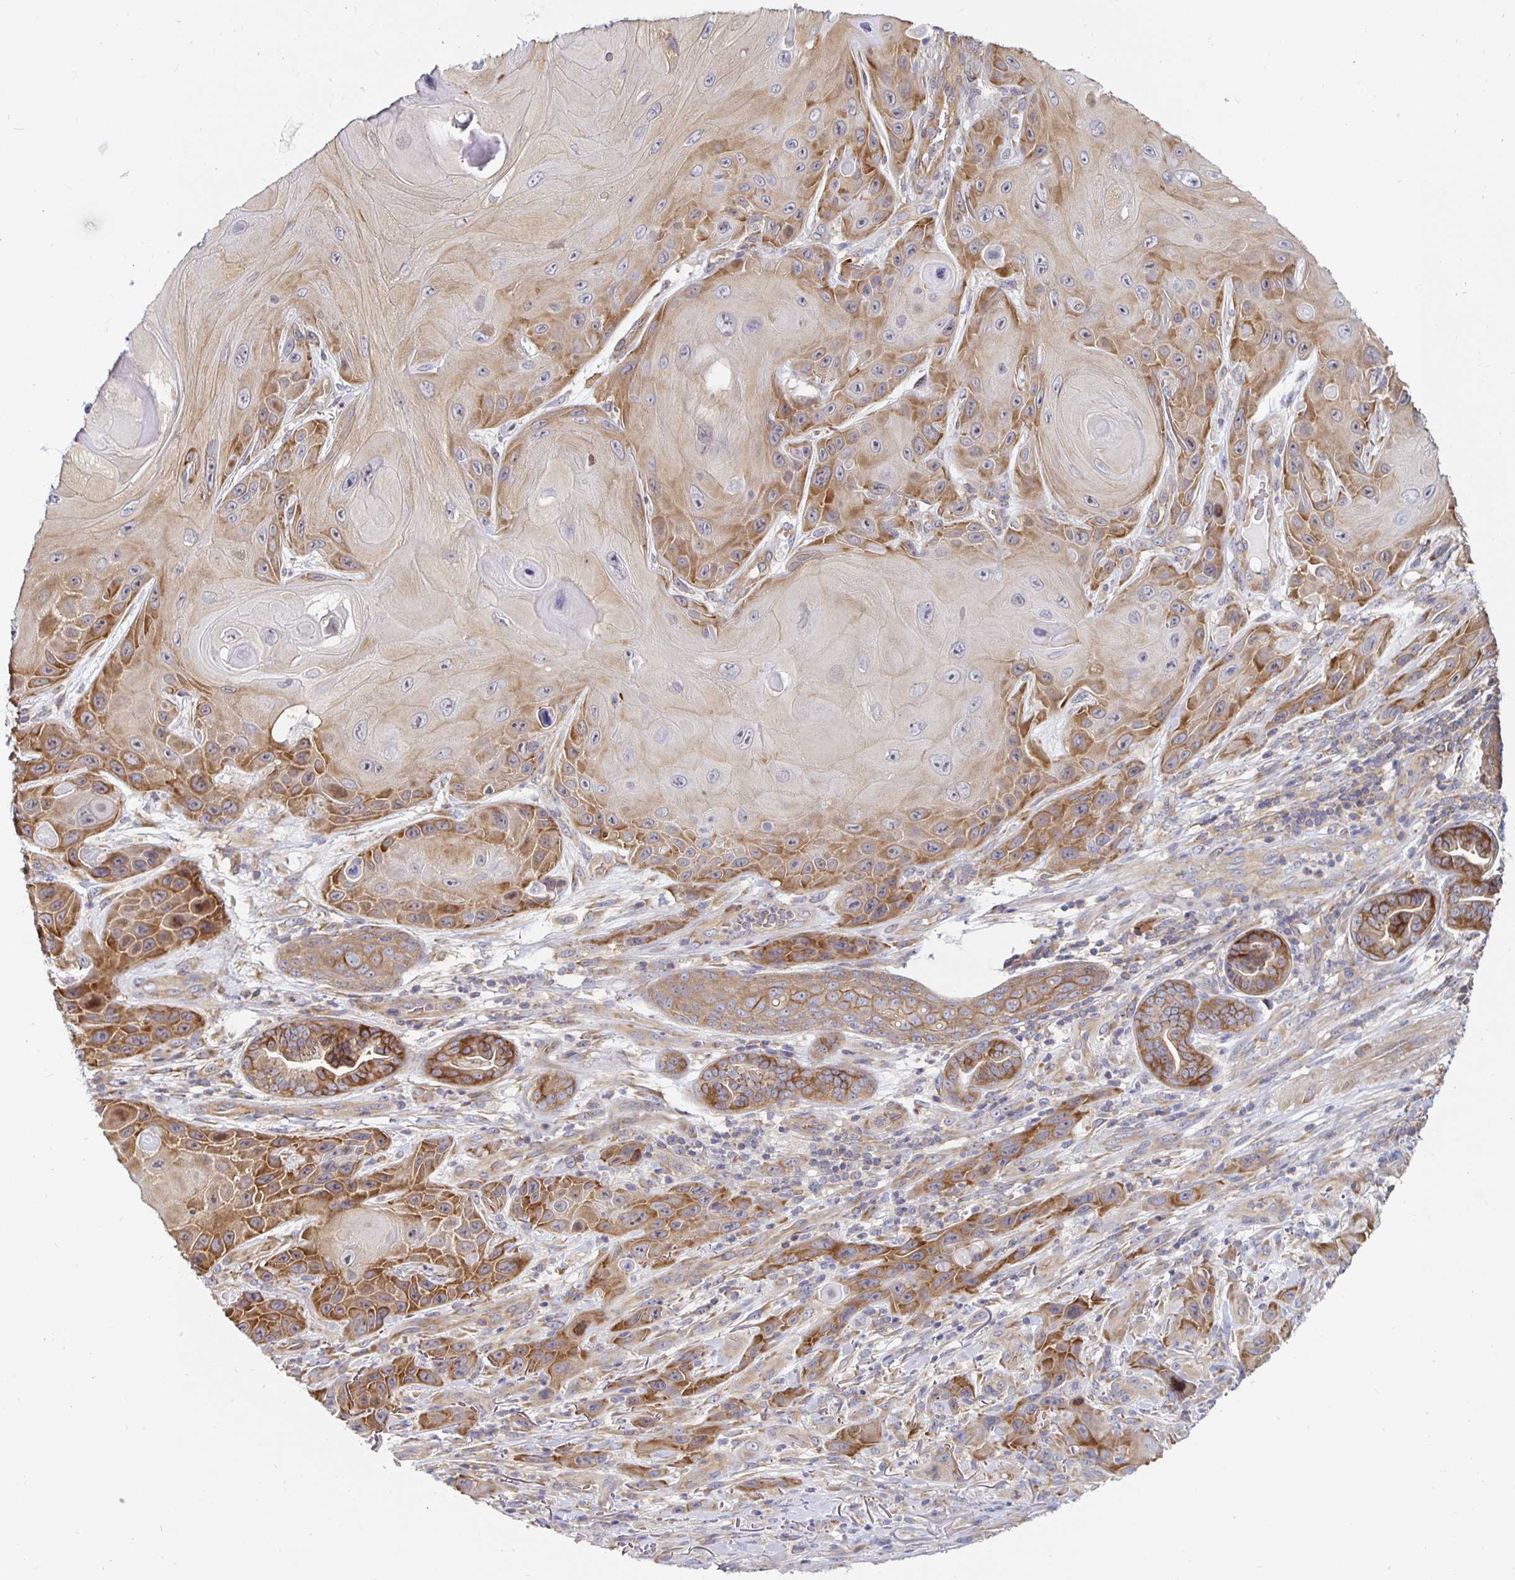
{"staining": {"intensity": "moderate", "quantity": "25%-75%", "location": "cytoplasmic/membranous"}, "tissue": "skin cancer", "cell_type": "Tumor cells", "image_type": "cancer", "snomed": [{"axis": "morphology", "description": "Squamous cell carcinoma, NOS"}, {"axis": "topography", "description": "Skin"}], "caption": "The immunohistochemical stain highlights moderate cytoplasmic/membranous staining in tumor cells of squamous cell carcinoma (skin) tissue.", "gene": "PDAP1", "patient": {"sex": "female", "age": 94}}